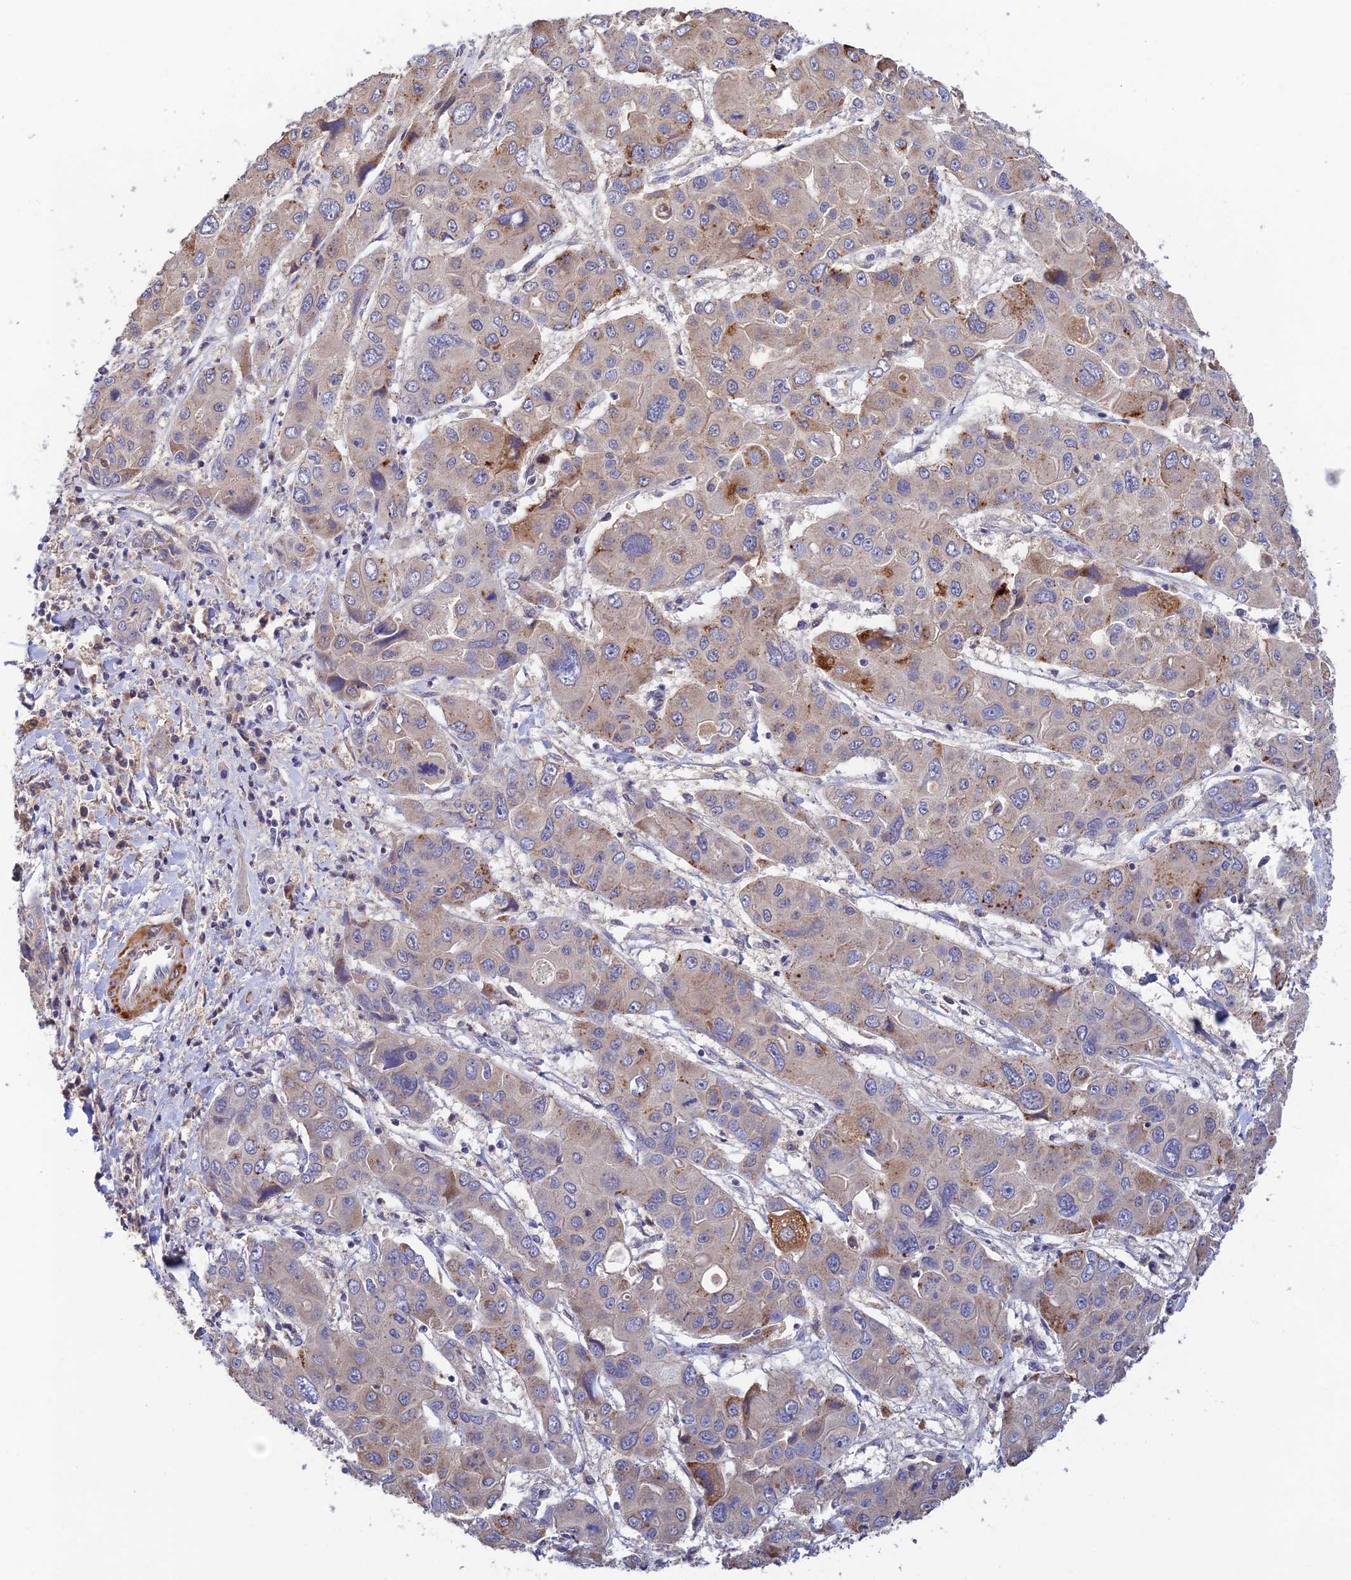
{"staining": {"intensity": "moderate", "quantity": "<25%", "location": "cytoplasmic/membranous"}, "tissue": "liver cancer", "cell_type": "Tumor cells", "image_type": "cancer", "snomed": [{"axis": "morphology", "description": "Cholangiocarcinoma"}, {"axis": "topography", "description": "Liver"}], "caption": "DAB (3,3'-diaminobenzidine) immunohistochemical staining of human cholangiocarcinoma (liver) displays moderate cytoplasmic/membranous protein expression in approximately <25% of tumor cells.", "gene": "CWH43", "patient": {"sex": "male", "age": 67}}